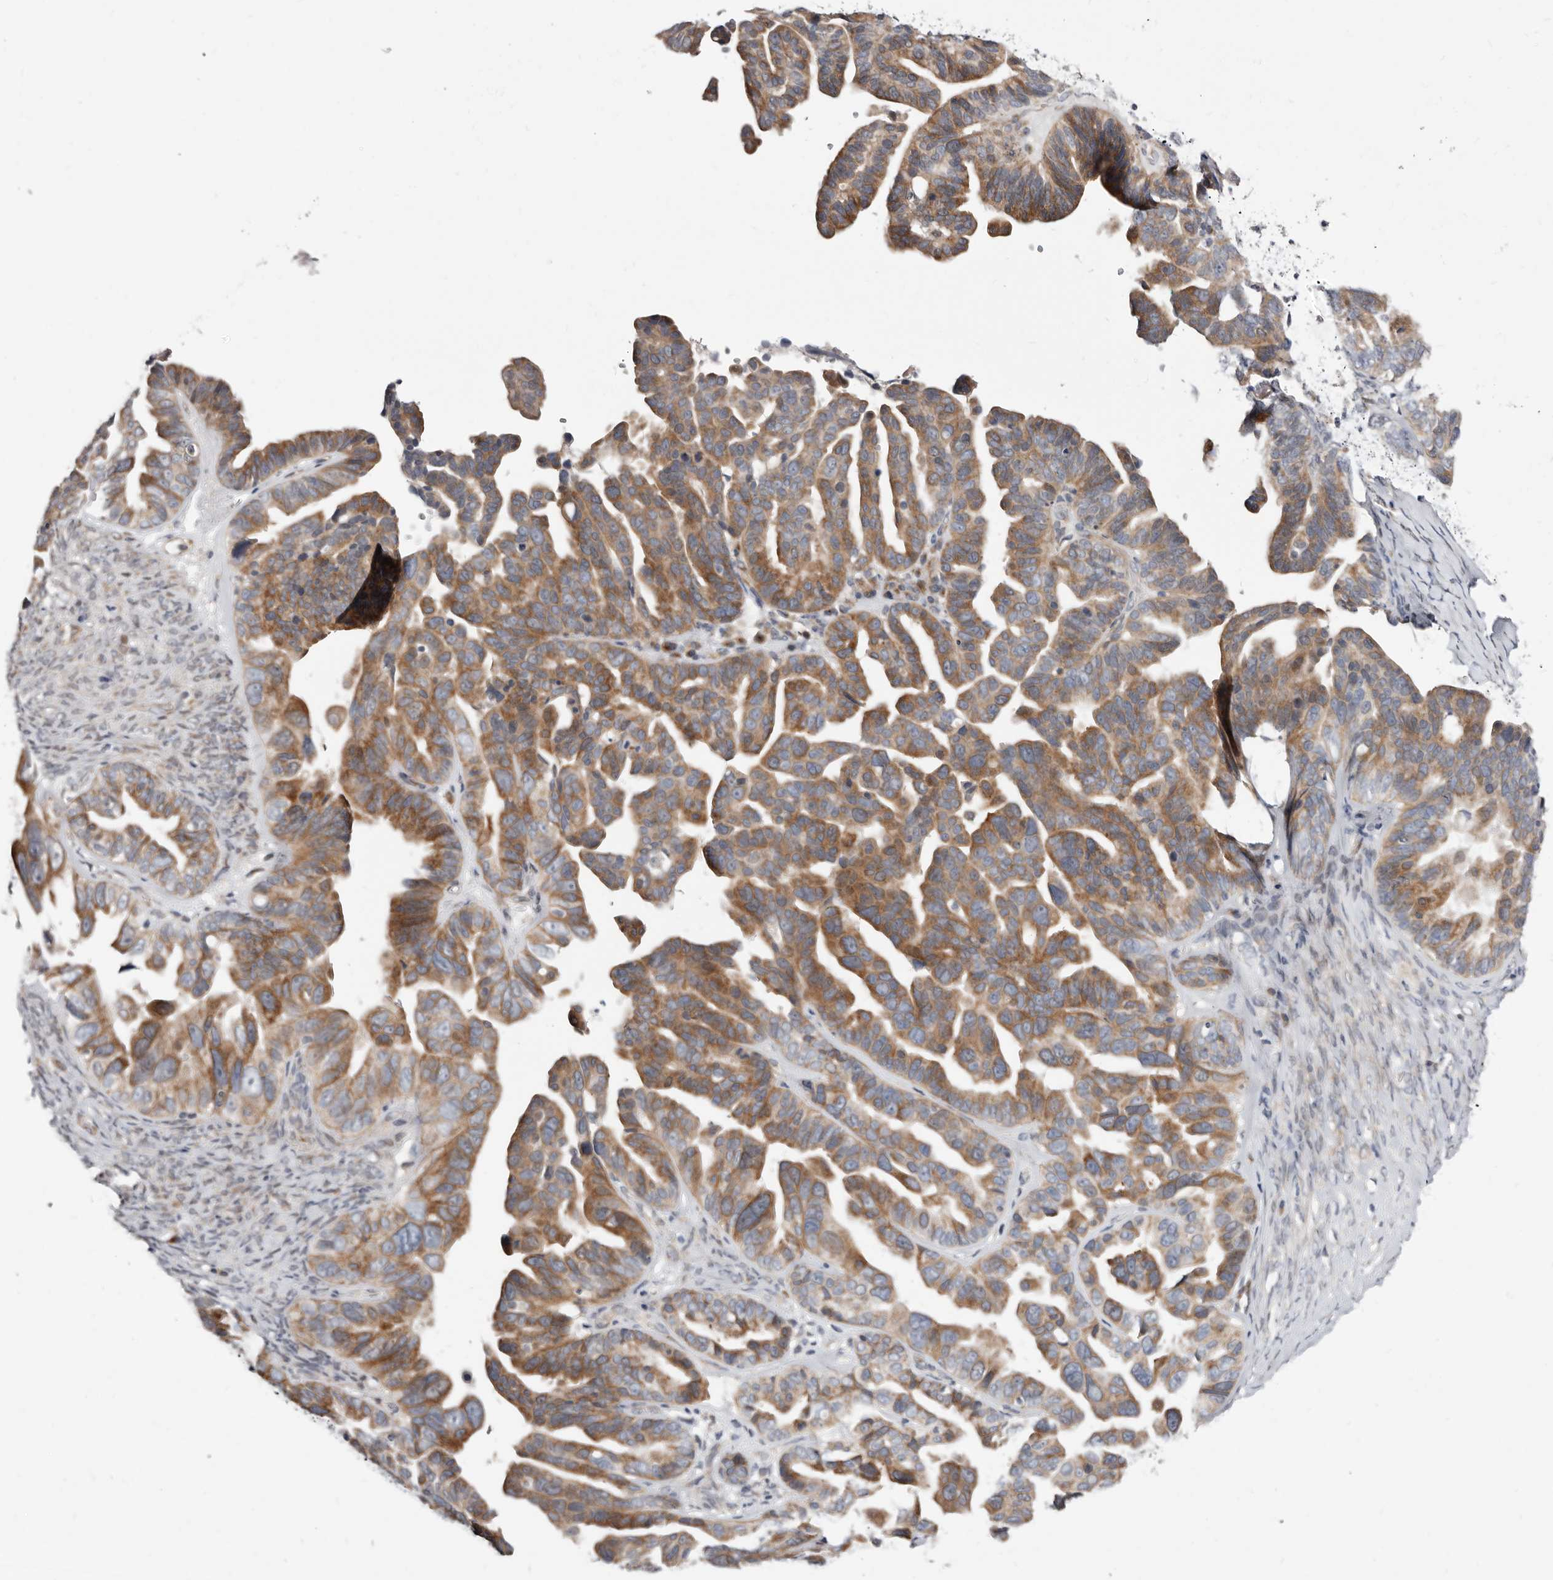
{"staining": {"intensity": "moderate", "quantity": "25%-75%", "location": "cytoplasmic/membranous"}, "tissue": "ovarian cancer", "cell_type": "Tumor cells", "image_type": "cancer", "snomed": [{"axis": "morphology", "description": "Cystadenocarcinoma, serous, NOS"}, {"axis": "topography", "description": "Ovary"}], "caption": "Human ovarian serous cystadenocarcinoma stained with a brown dye reveals moderate cytoplasmic/membranous positive expression in about 25%-75% of tumor cells.", "gene": "KLHL4", "patient": {"sex": "female", "age": 56}}